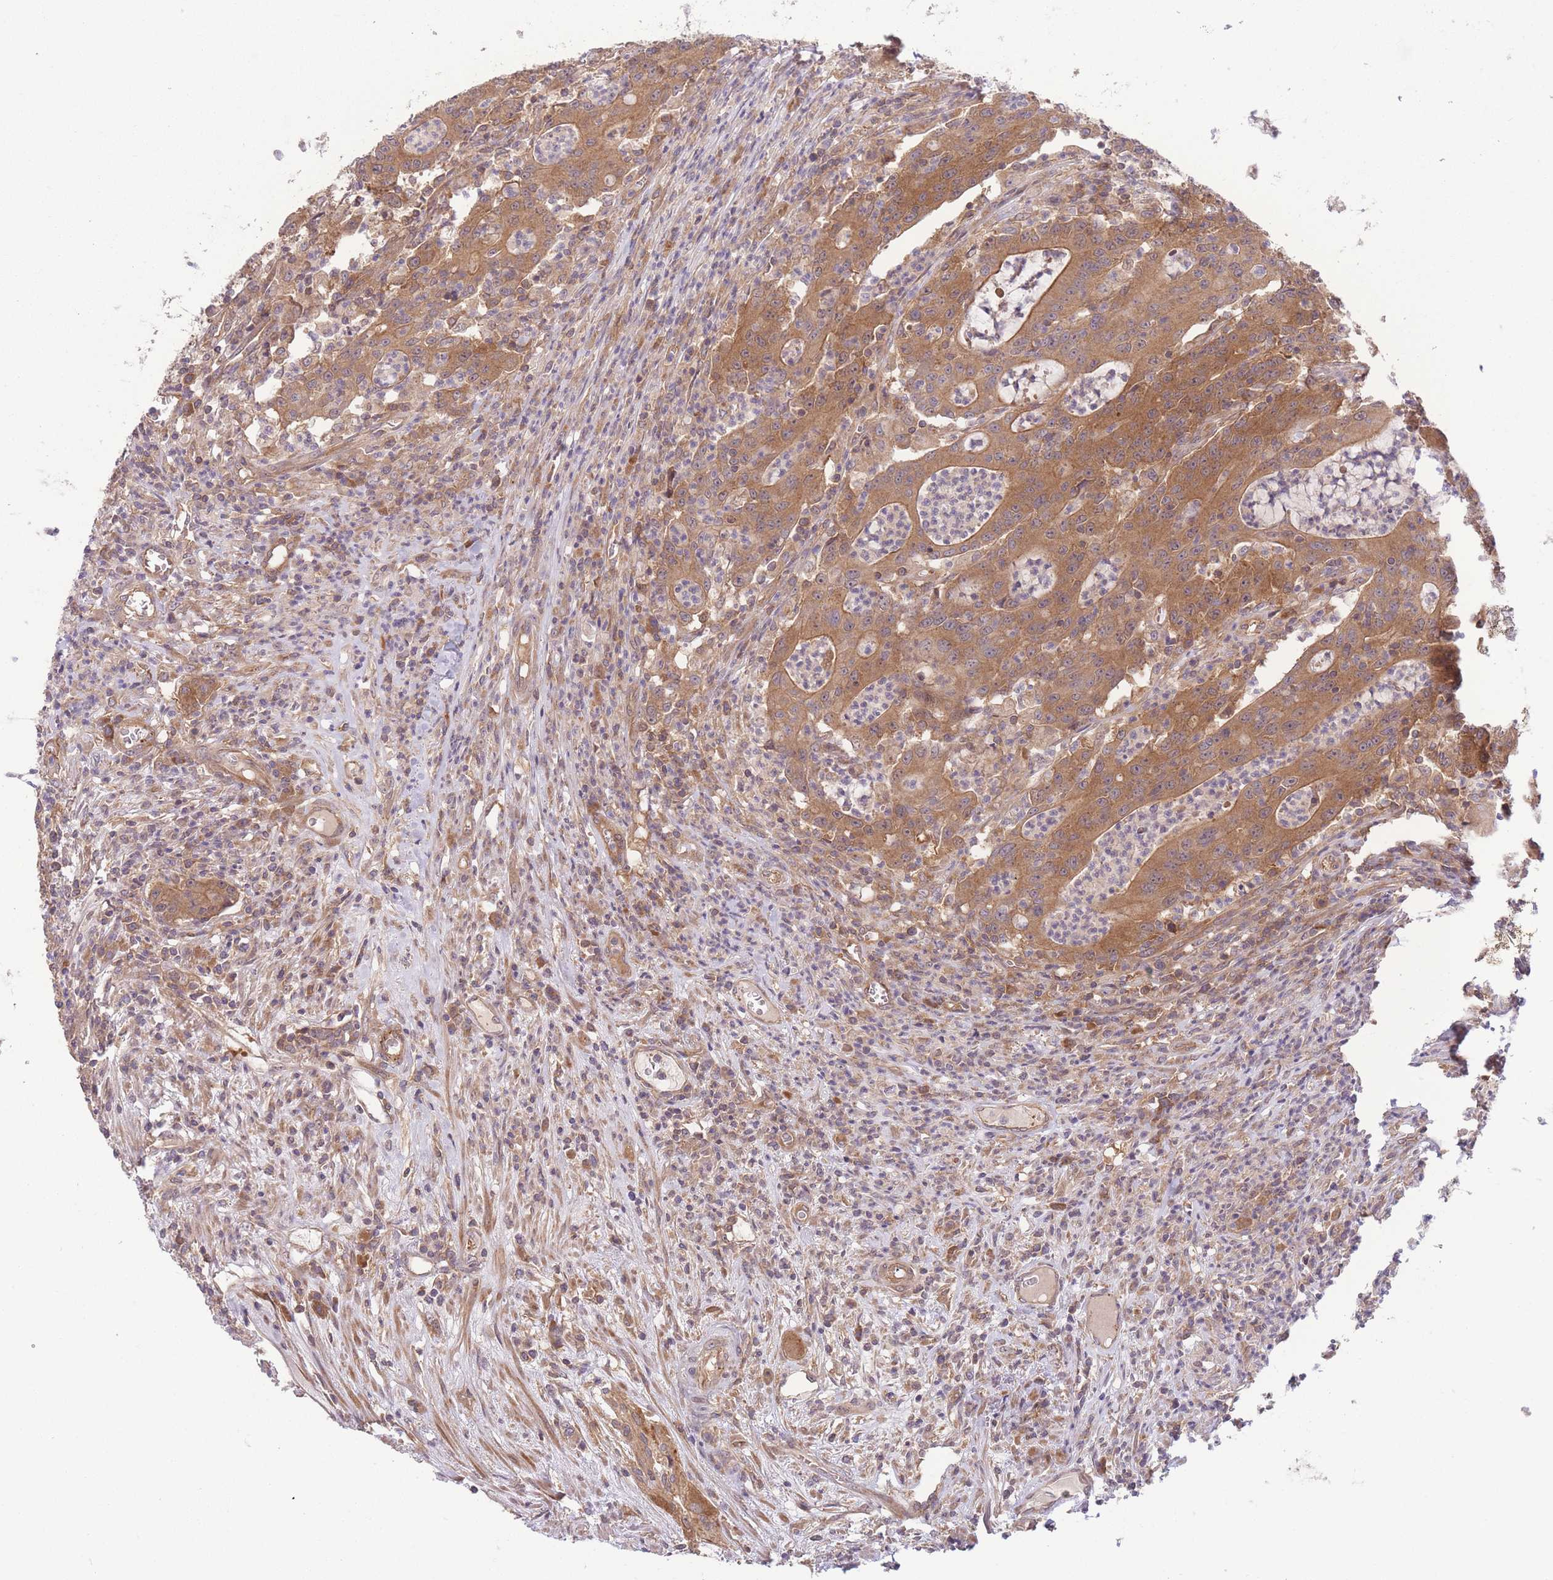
{"staining": {"intensity": "moderate", "quantity": ">75%", "location": "cytoplasmic/membranous"}, "tissue": "colorectal cancer", "cell_type": "Tumor cells", "image_type": "cancer", "snomed": [{"axis": "morphology", "description": "Adenocarcinoma, NOS"}, {"axis": "topography", "description": "Colon"}], "caption": "Colorectal adenocarcinoma tissue reveals moderate cytoplasmic/membranous staining in approximately >75% of tumor cells, visualized by immunohistochemistry.", "gene": "PFDN6", "patient": {"sex": "male", "age": 83}}